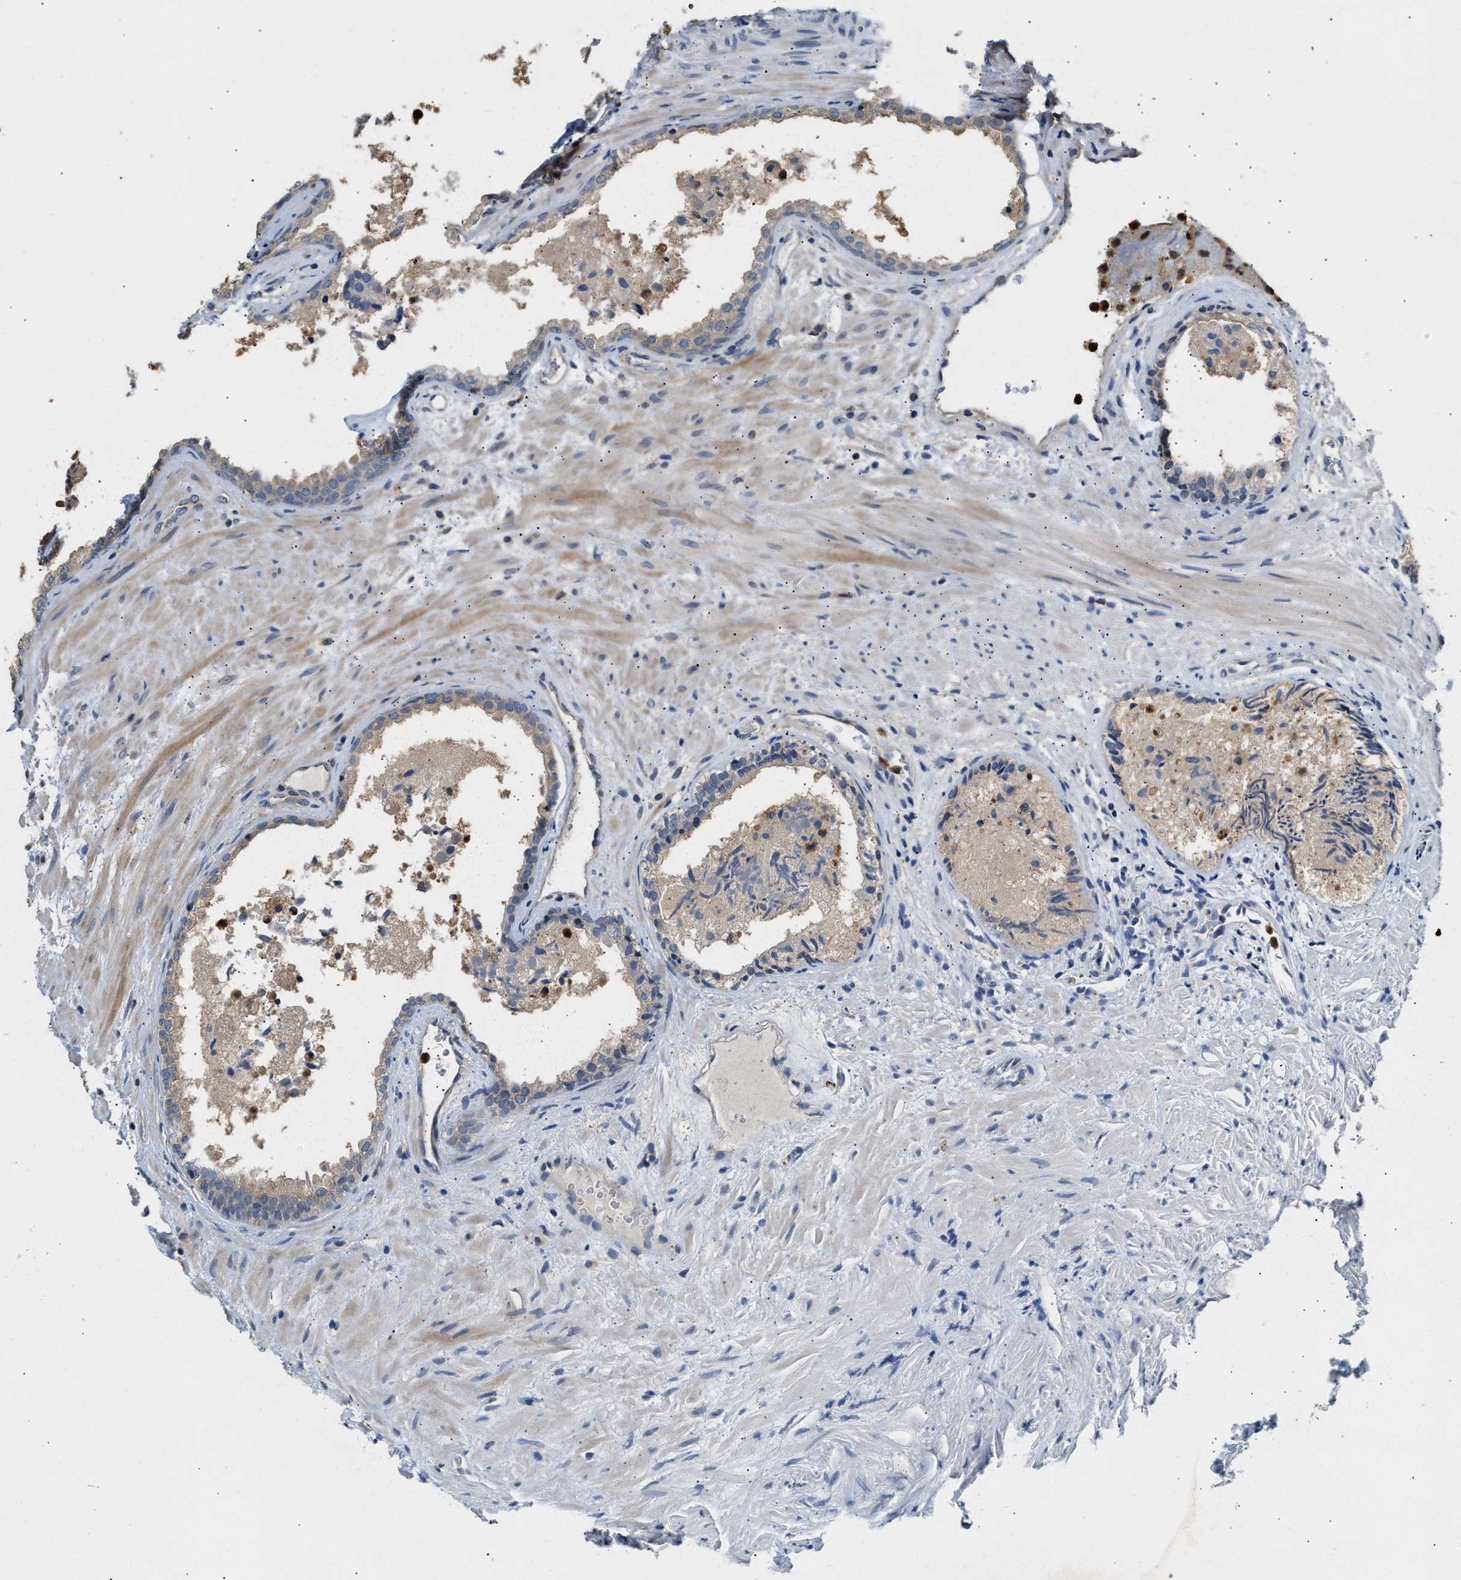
{"staining": {"intensity": "weak", "quantity": "25%-75%", "location": "cytoplasmic/membranous"}, "tissue": "prostate", "cell_type": "Glandular cells", "image_type": "normal", "snomed": [{"axis": "morphology", "description": "Normal tissue, NOS"}, {"axis": "topography", "description": "Prostate"}], "caption": "Protein expression analysis of normal human prostate reveals weak cytoplasmic/membranous staining in about 25%-75% of glandular cells. (DAB (3,3'-diaminobenzidine) IHC with brightfield microscopy, high magnification).", "gene": "CHUK", "patient": {"sex": "male", "age": 76}}